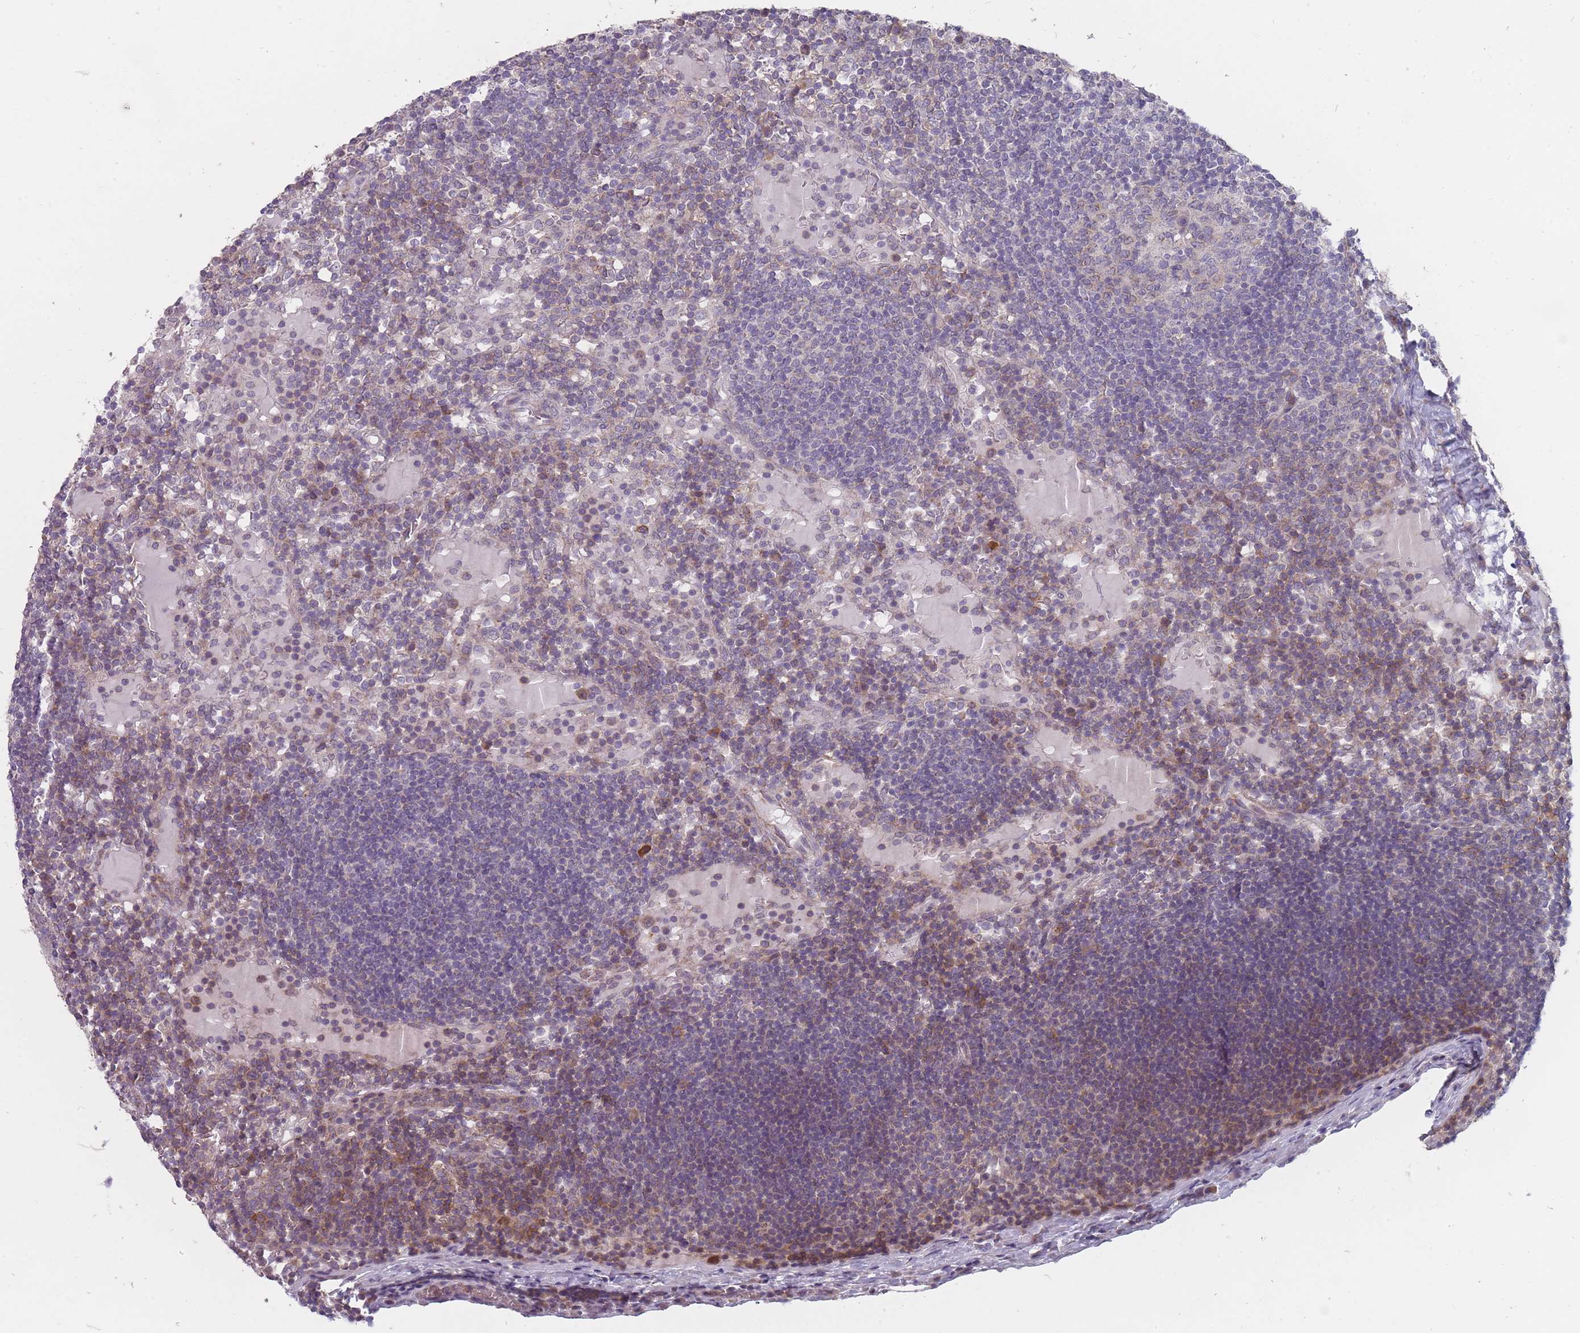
{"staining": {"intensity": "weak", "quantity": "25%-75%", "location": "cytoplasmic/membranous"}, "tissue": "lymph node", "cell_type": "Germinal center cells", "image_type": "normal", "snomed": [{"axis": "morphology", "description": "Normal tissue, NOS"}, {"axis": "topography", "description": "Lymph node"}], "caption": "A low amount of weak cytoplasmic/membranous staining is seen in about 25%-75% of germinal center cells in benign lymph node. The staining was performed using DAB, with brown indicating positive protein expression. Nuclei are stained blue with hematoxylin.", "gene": "PCDH12", "patient": {"sex": "male", "age": 53}}